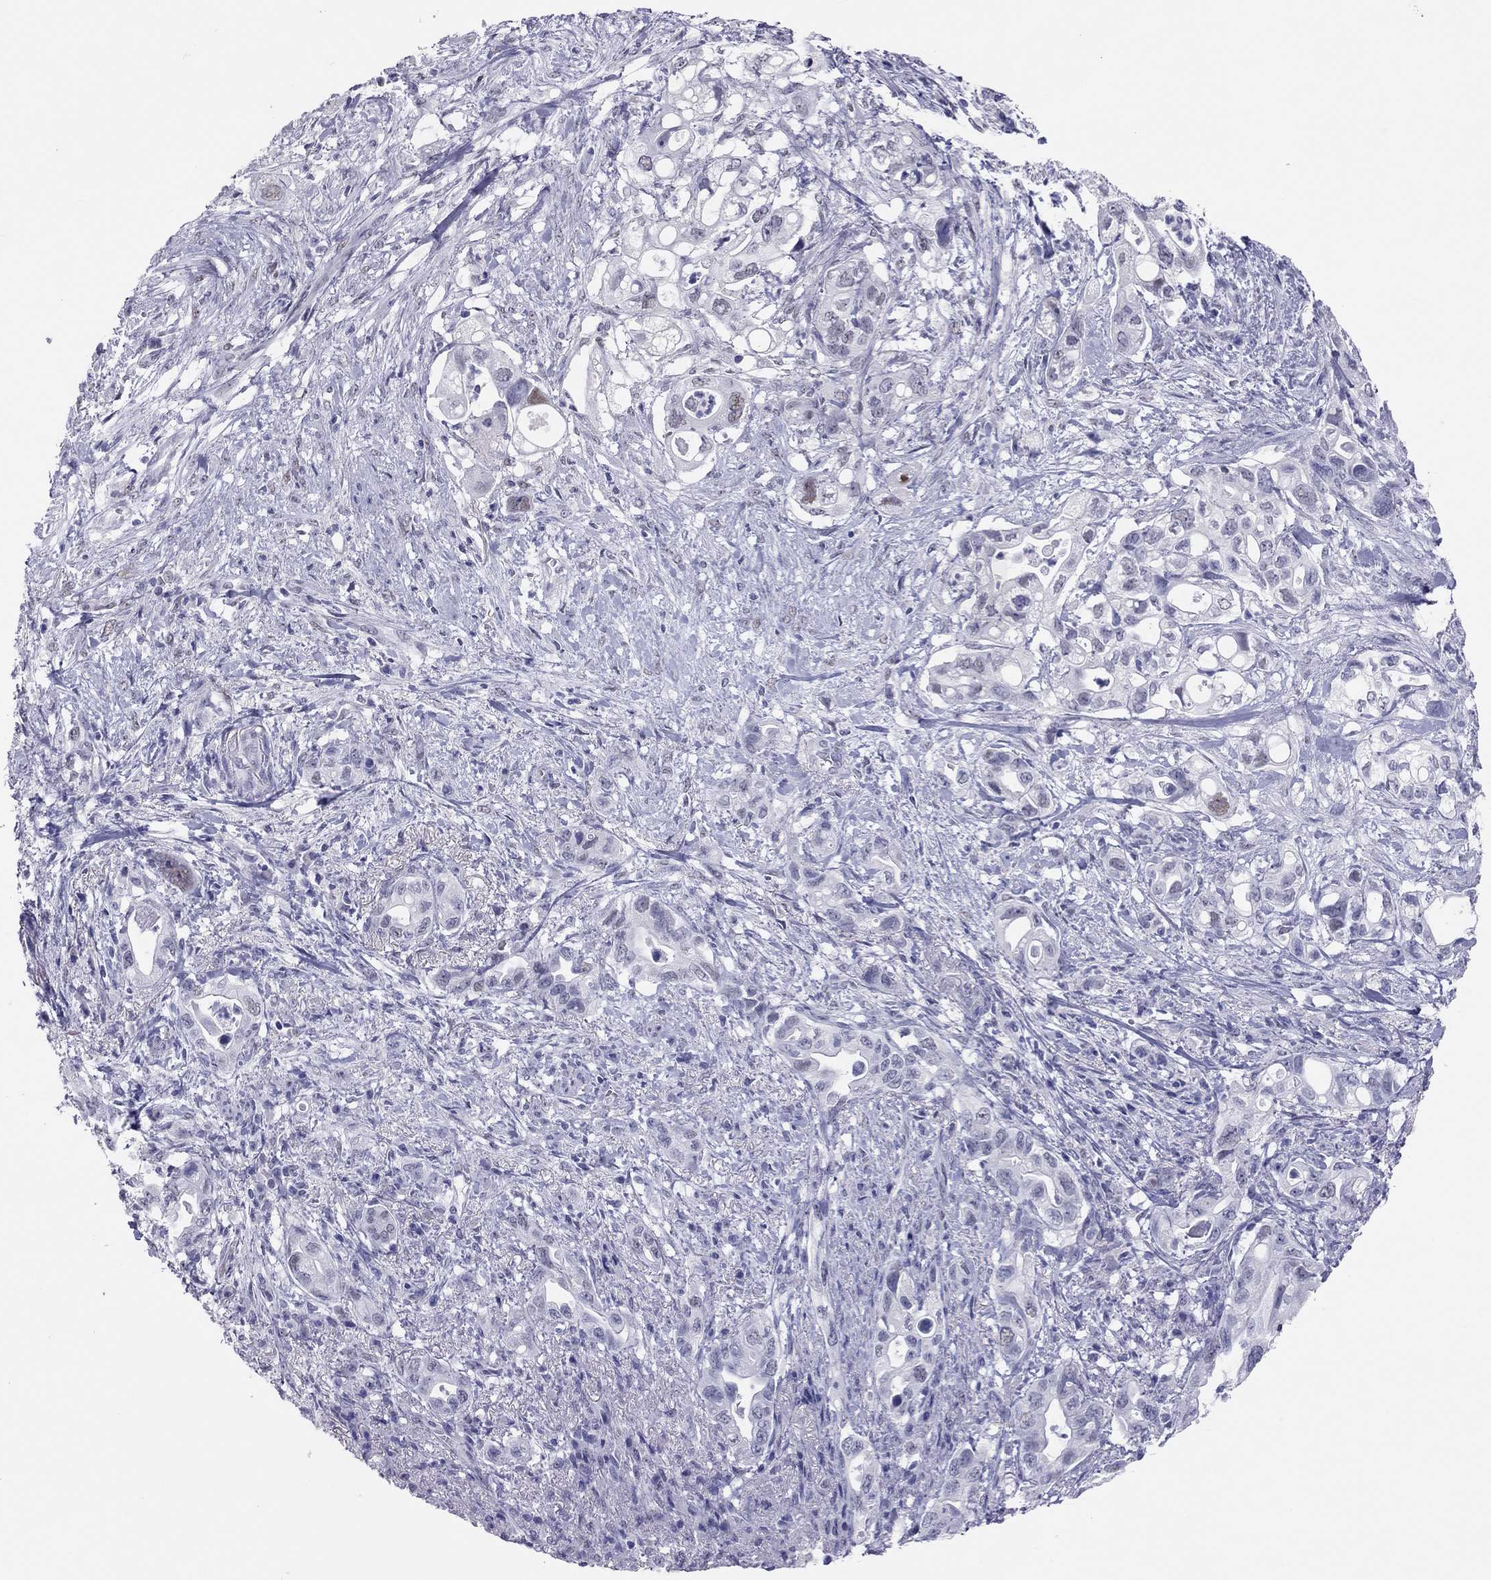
{"staining": {"intensity": "negative", "quantity": "none", "location": "none"}, "tissue": "pancreatic cancer", "cell_type": "Tumor cells", "image_type": "cancer", "snomed": [{"axis": "morphology", "description": "Adenocarcinoma, NOS"}, {"axis": "topography", "description": "Pancreas"}], "caption": "Immunohistochemistry of human pancreatic adenocarcinoma exhibits no staining in tumor cells.", "gene": "PHOX2A", "patient": {"sex": "female", "age": 72}}